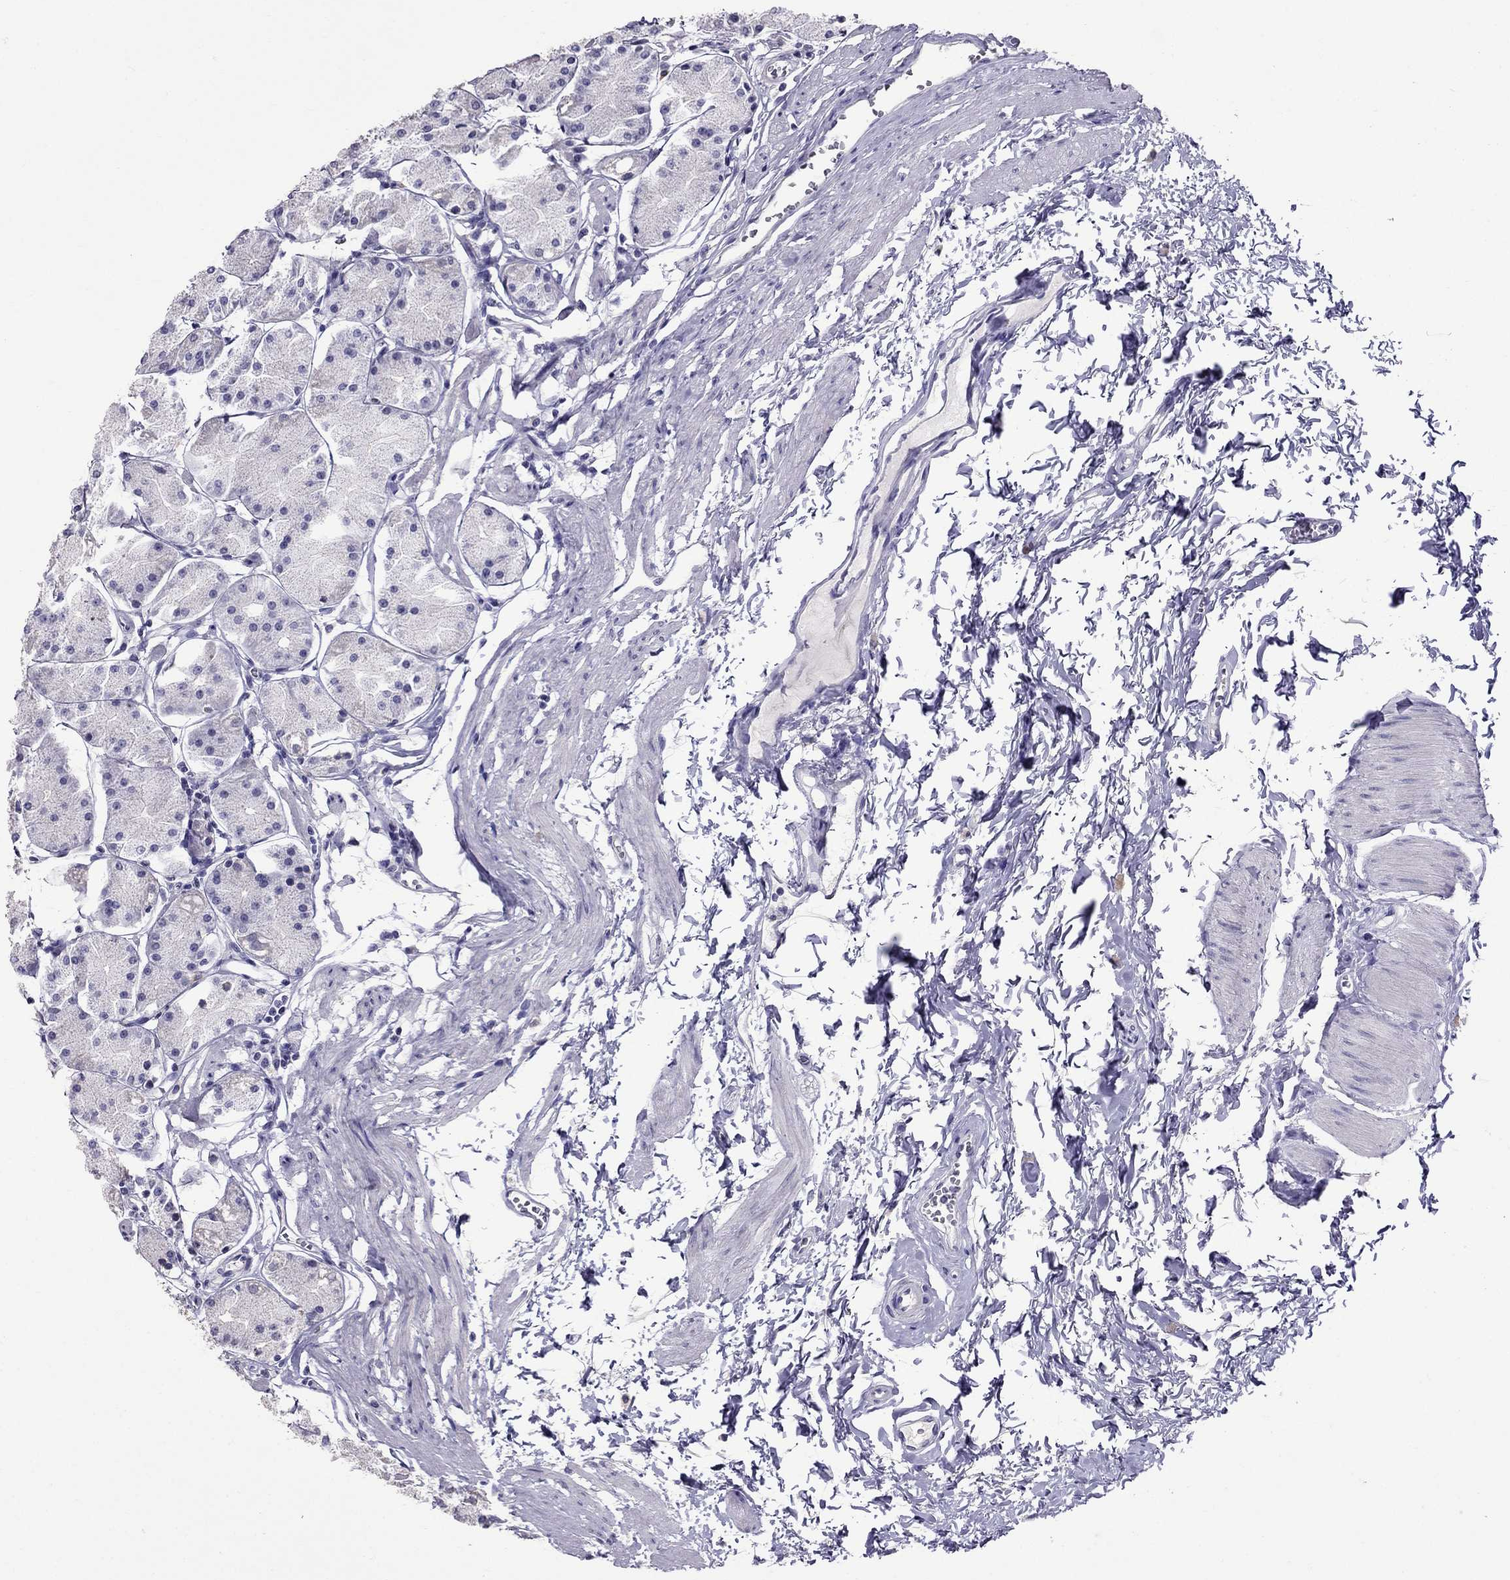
{"staining": {"intensity": "negative", "quantity": "none", "location": "none"}, "tissue": "stomach", "cell_type": "Glandular cells", "image_type": "normal", "snomed": [{"axis": "morphology", "description": "Normal tissue, NOS"}, {"axis": "topography", "description": "Stomach, upper"}], "caption": "Micrograph shows no significant protein positivity in glandular cells of normal stomach. (Immunohistochemistry, brightfield microscopy, high magnification).", "gene": "OLFM4", "patient": {"sex": "male", "age": 60}}